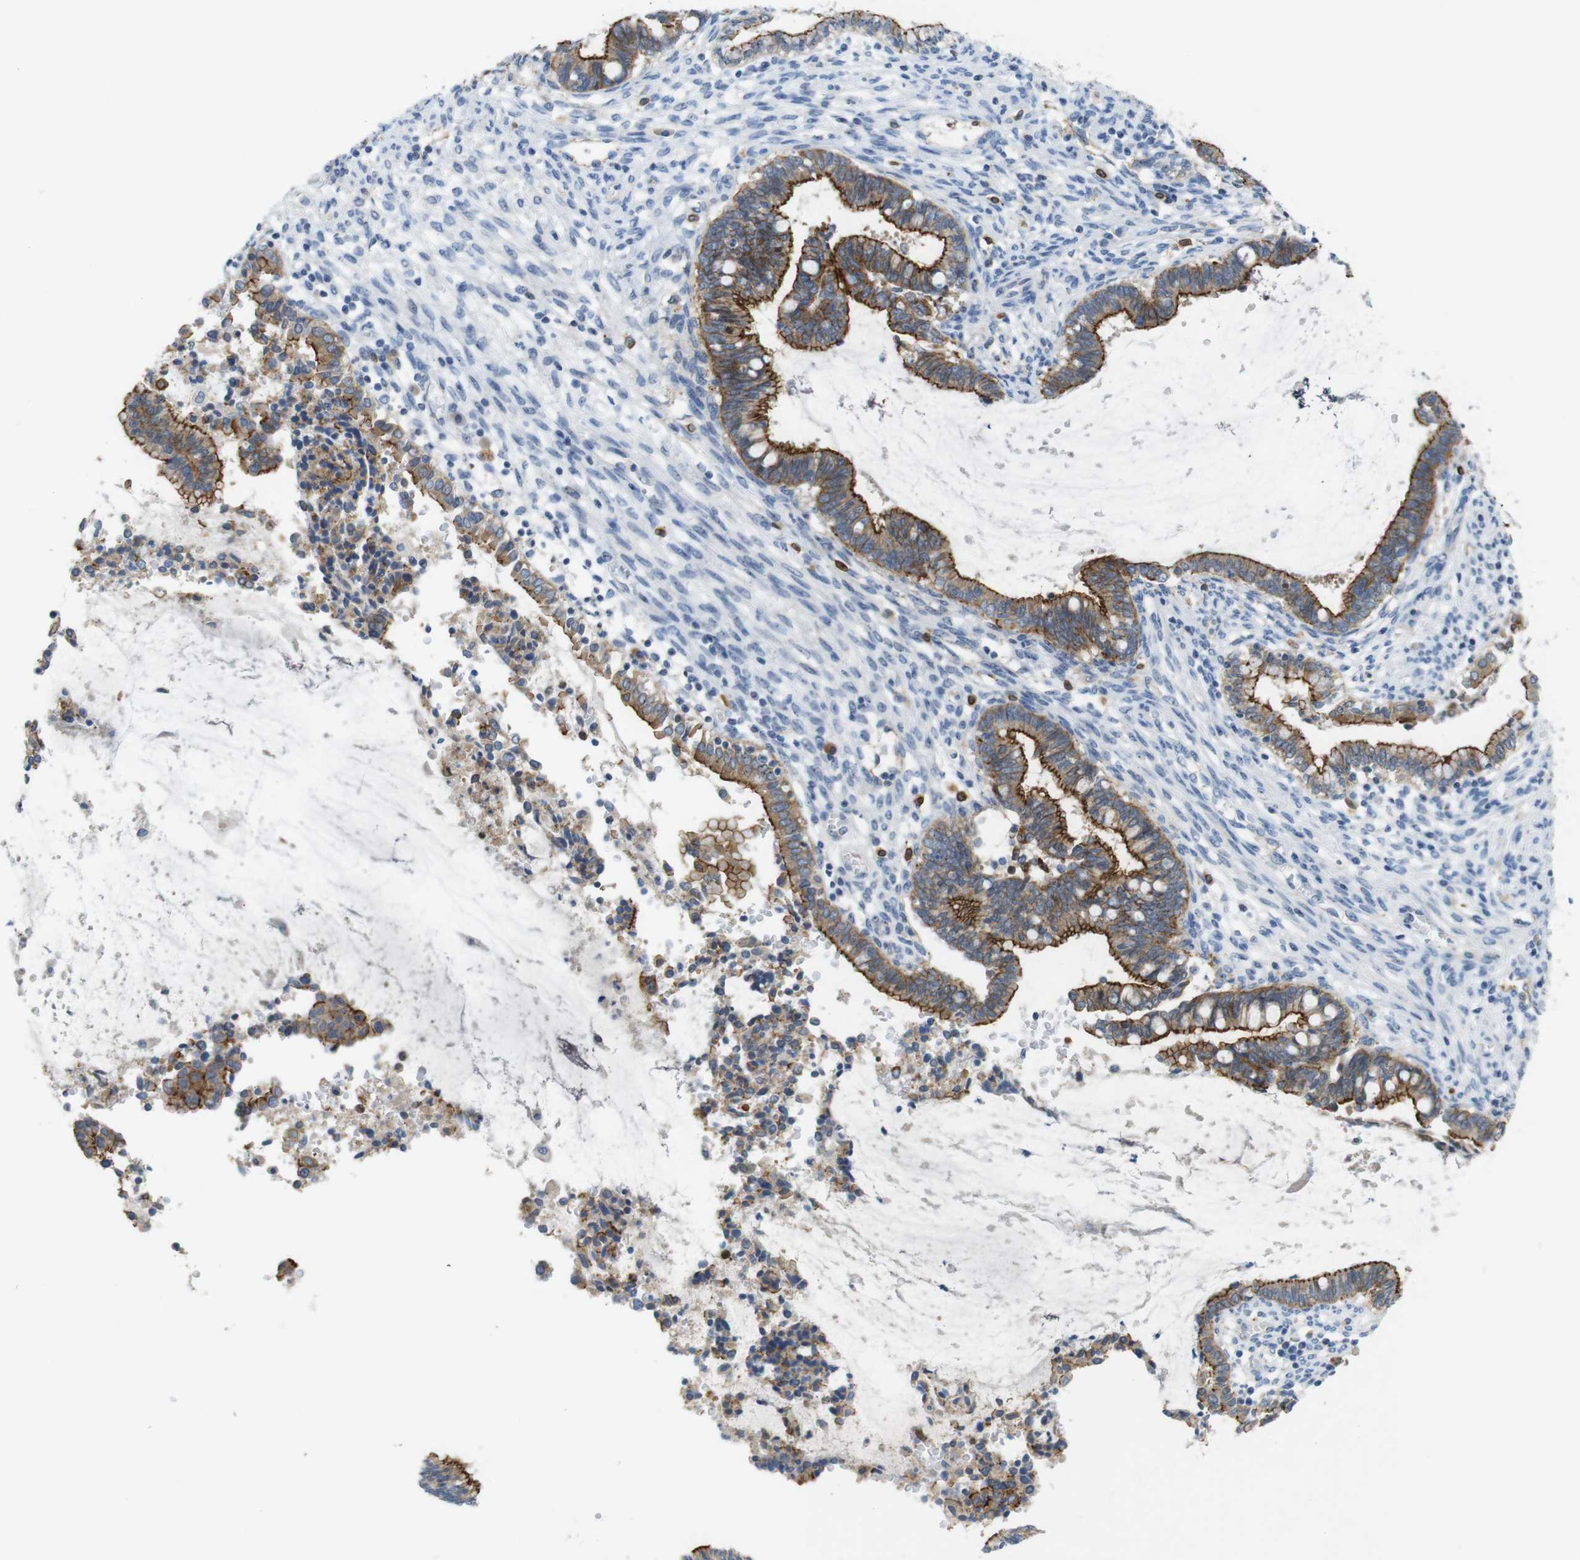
{"staining": {"intensity": "moderate", "quantity": "25%-75%", "location": "cytoplasmic/membranous"}, "tissue": "cervical cancer", "cell_type": "Tumor cells", "image_type": "cancer", "snomed": [{"axis": "morphology", "description": "Adenocarcinoma, NOS"}, {"axis": "topography", "description": "Cervix"}], "caption": "Moderate cytoplasmic/membranous positivity is seen in approximately 25%-75% of tumor cells in cervical cancer.", "gene": "TJP3", "patient": {"sex": "female", "age": 44}}